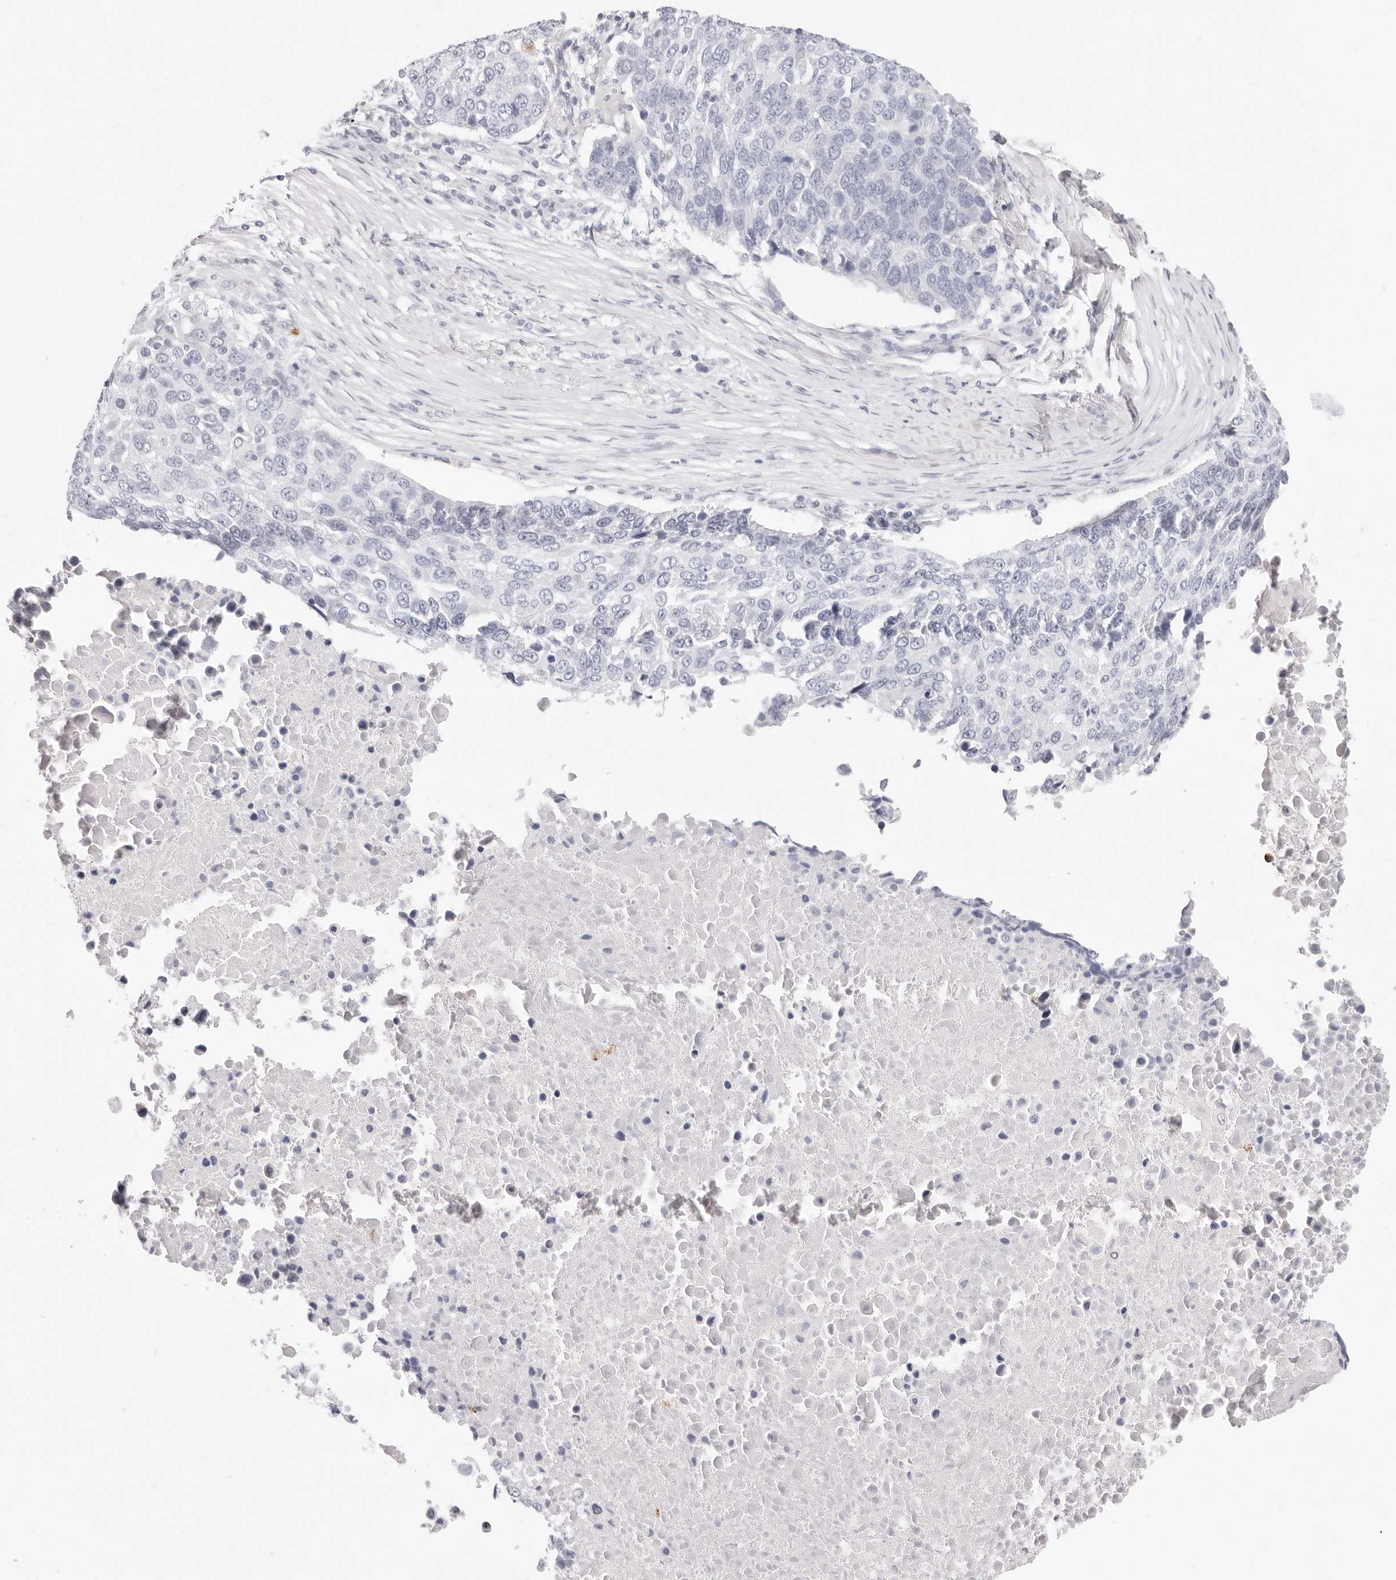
{"staining": {"intensity": "negative", "quantity": "none", "location": "none"}, "tissue": "lung cancer", "cell_type": "Tumor cells", "image_type": "cancer", "snomed": [{"axis": "morphology", "description": "Squamous cell carcinoma, NOS"}, {"axis": "topography", "description": "Lung"}], "caption": "High magnification brightfield microscopy of lung cancer (squamous cell carcinoma) stained with DAB (brown) and counterstained with hematoxylin (blue): tumor cells show no significant staining.", "gene": "CAMP", "patient": {"sex": "male", "age": 66}}